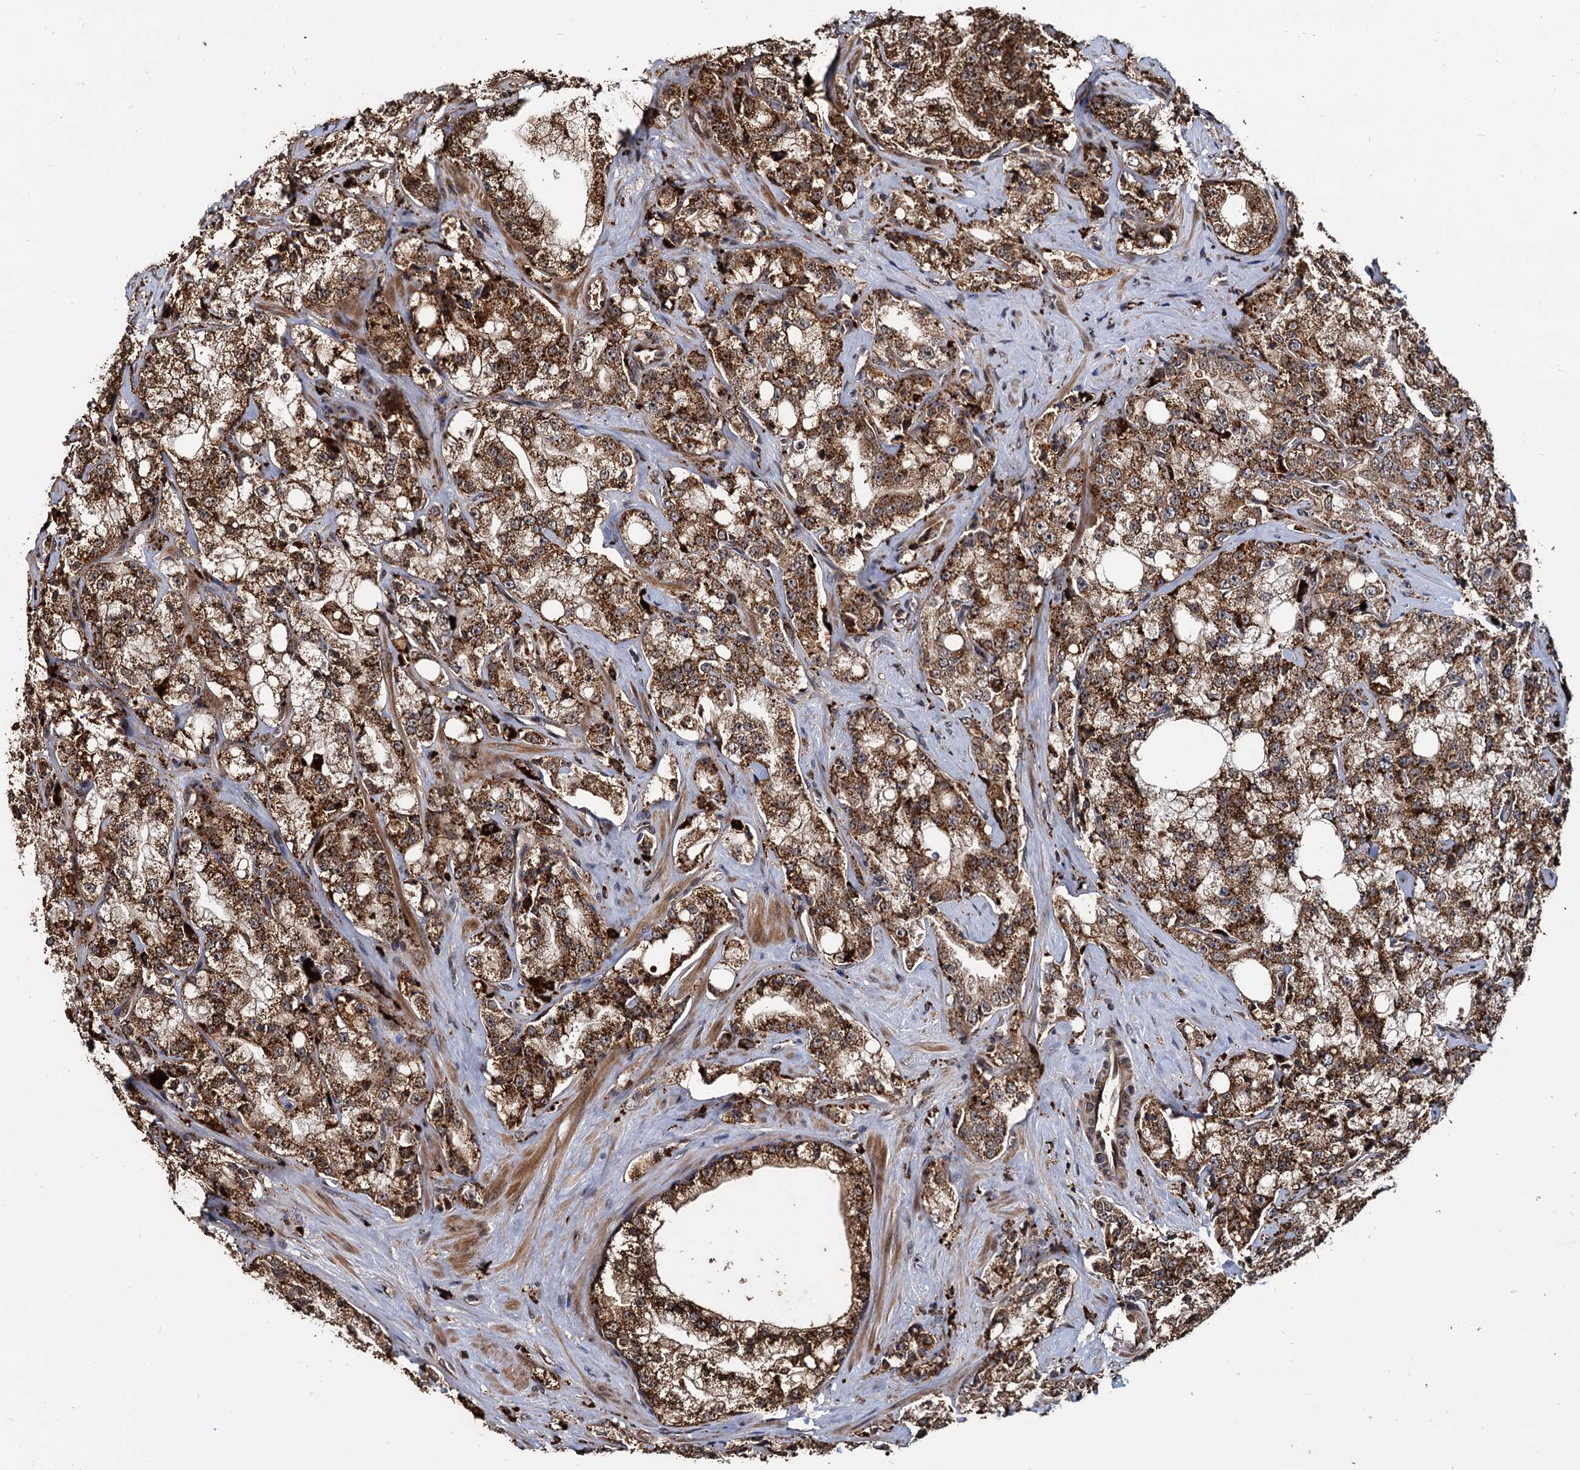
{"staining": {"intensity": "moderate", "quantity": ">75%", "location": "cytoplasmic/membranous"}, "tissue": "prostate cancer", "cell_type": "Tumor cells", "image_type": "cancer", "snomed": [{"axis": "morphology", "description": "Adenocarcinoma, High grade"}, {"axis": "topography", "description": "Prostate"}], "caption": "Protein analysis of high-grade adenocarcinoma (prostate) tissue reveals moderate cytoplasmic/membranous expression in approximately >75% of tumor cells. (DAB IHC with brightfield microscopy, high magnification).", "gene": "CEP192", "patient": {"sex": "male", "age": 64}}